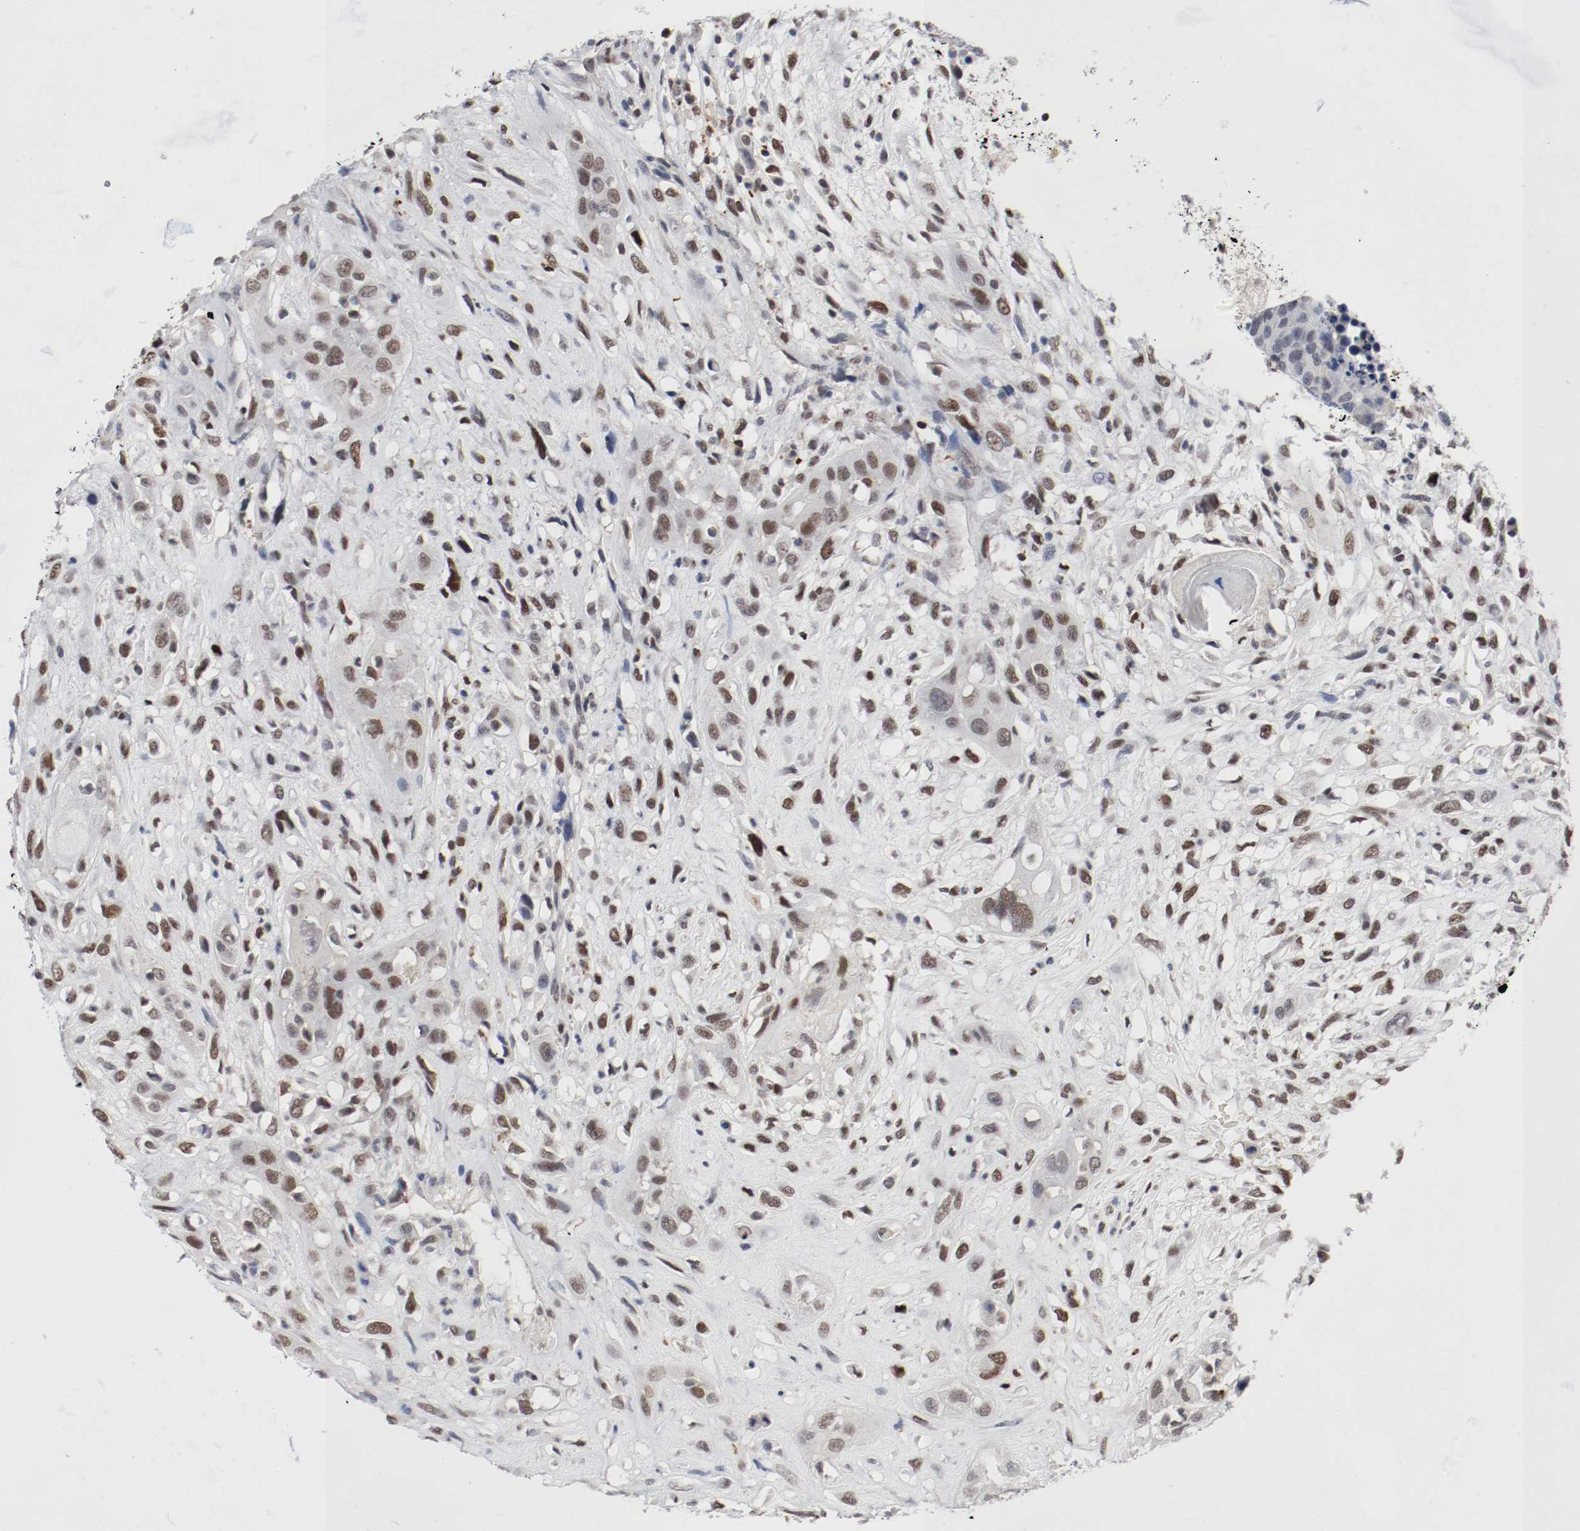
{"staining": {"intensity": "moderate", "quantity": "25%-75%", "location": "nuclear"}, "tissue": "head and neck cancer", "cell_type": "Tumor cells", "image_type": "cancer", "snomed": [{"axis": "morphology", "description": "Necrosis, NOS"}, {"axis": "morphology", "description": "Neoplasm, malignant, NOS"}, {"axis": "topography", "description": "Salivary gland"}, {"axis": "topography", "description": "Head-Neck"}], "caption": "DAB (3,3'-diaminobenzidine) immunohistochemical staining of head and neck cancer demonstrates moderate nuclear protein positivity in approximately 25%-75% of tumor cells.", "gene": "JUND", "patient": {"sex": "male", "age": 43}}